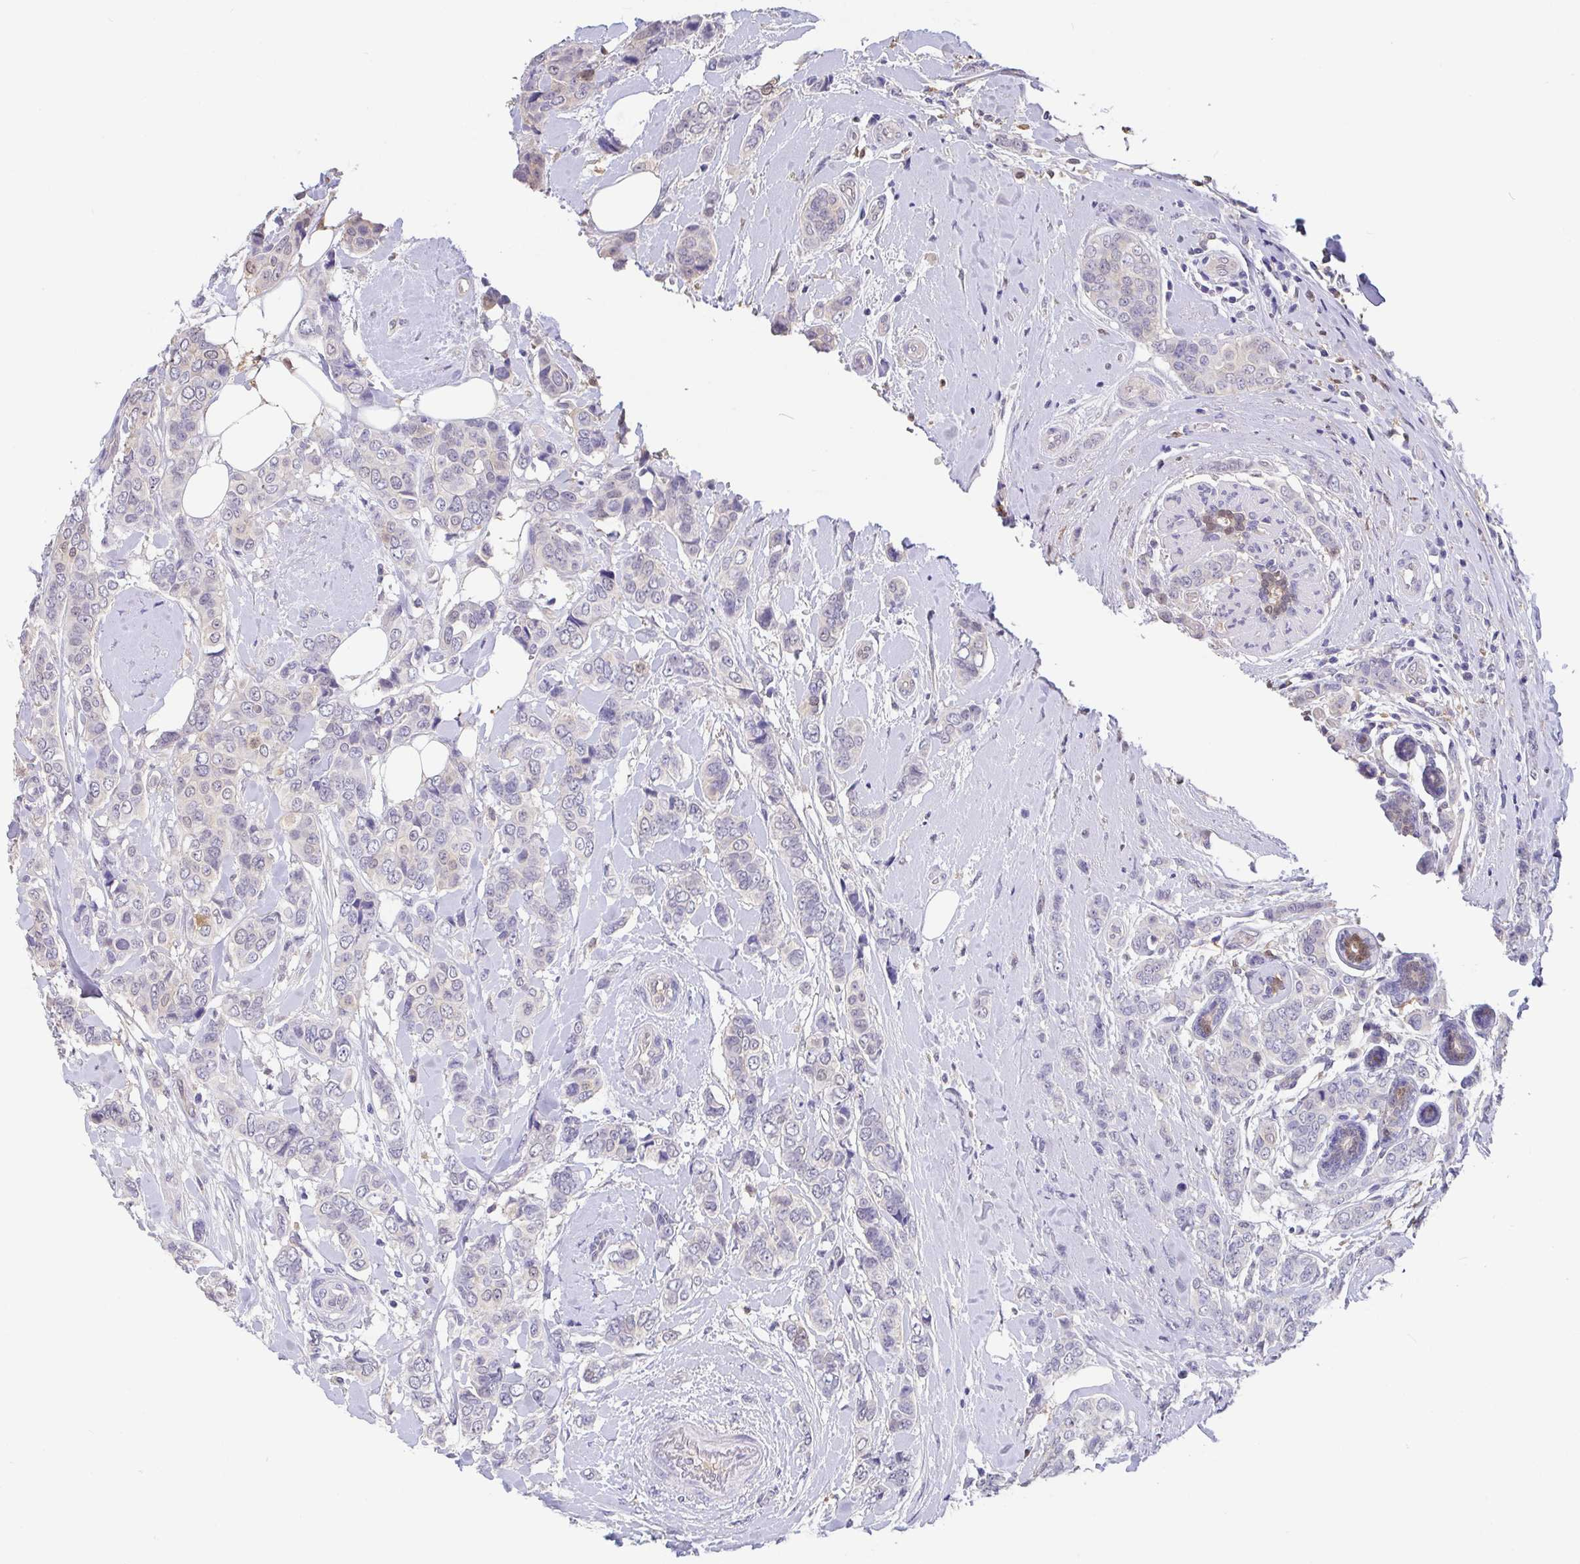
{"staining": {"intensity": "negative", "quantity": "none", "location": "none"}, "tissue": "breast cancer", "cell_type": "Tumor cells", "image_type": "cancer", "snomed": [{"axis": "morphology", "description": "Lobular carcinoma"}, {"axis": "topography", "description": "Breast"}], "caption": "This is a histopathology image of immunohistochemistry (IHC) staining of breast cancer, which shows no staining in tumor cells. The staining was performed using DAB to visualize the protein expression in brown, while the nuclei were stained in blue with hematoxylin (Magnification: 20x).", "gene": "IDH1", "patient": {"sex": "female", "age": 51}}